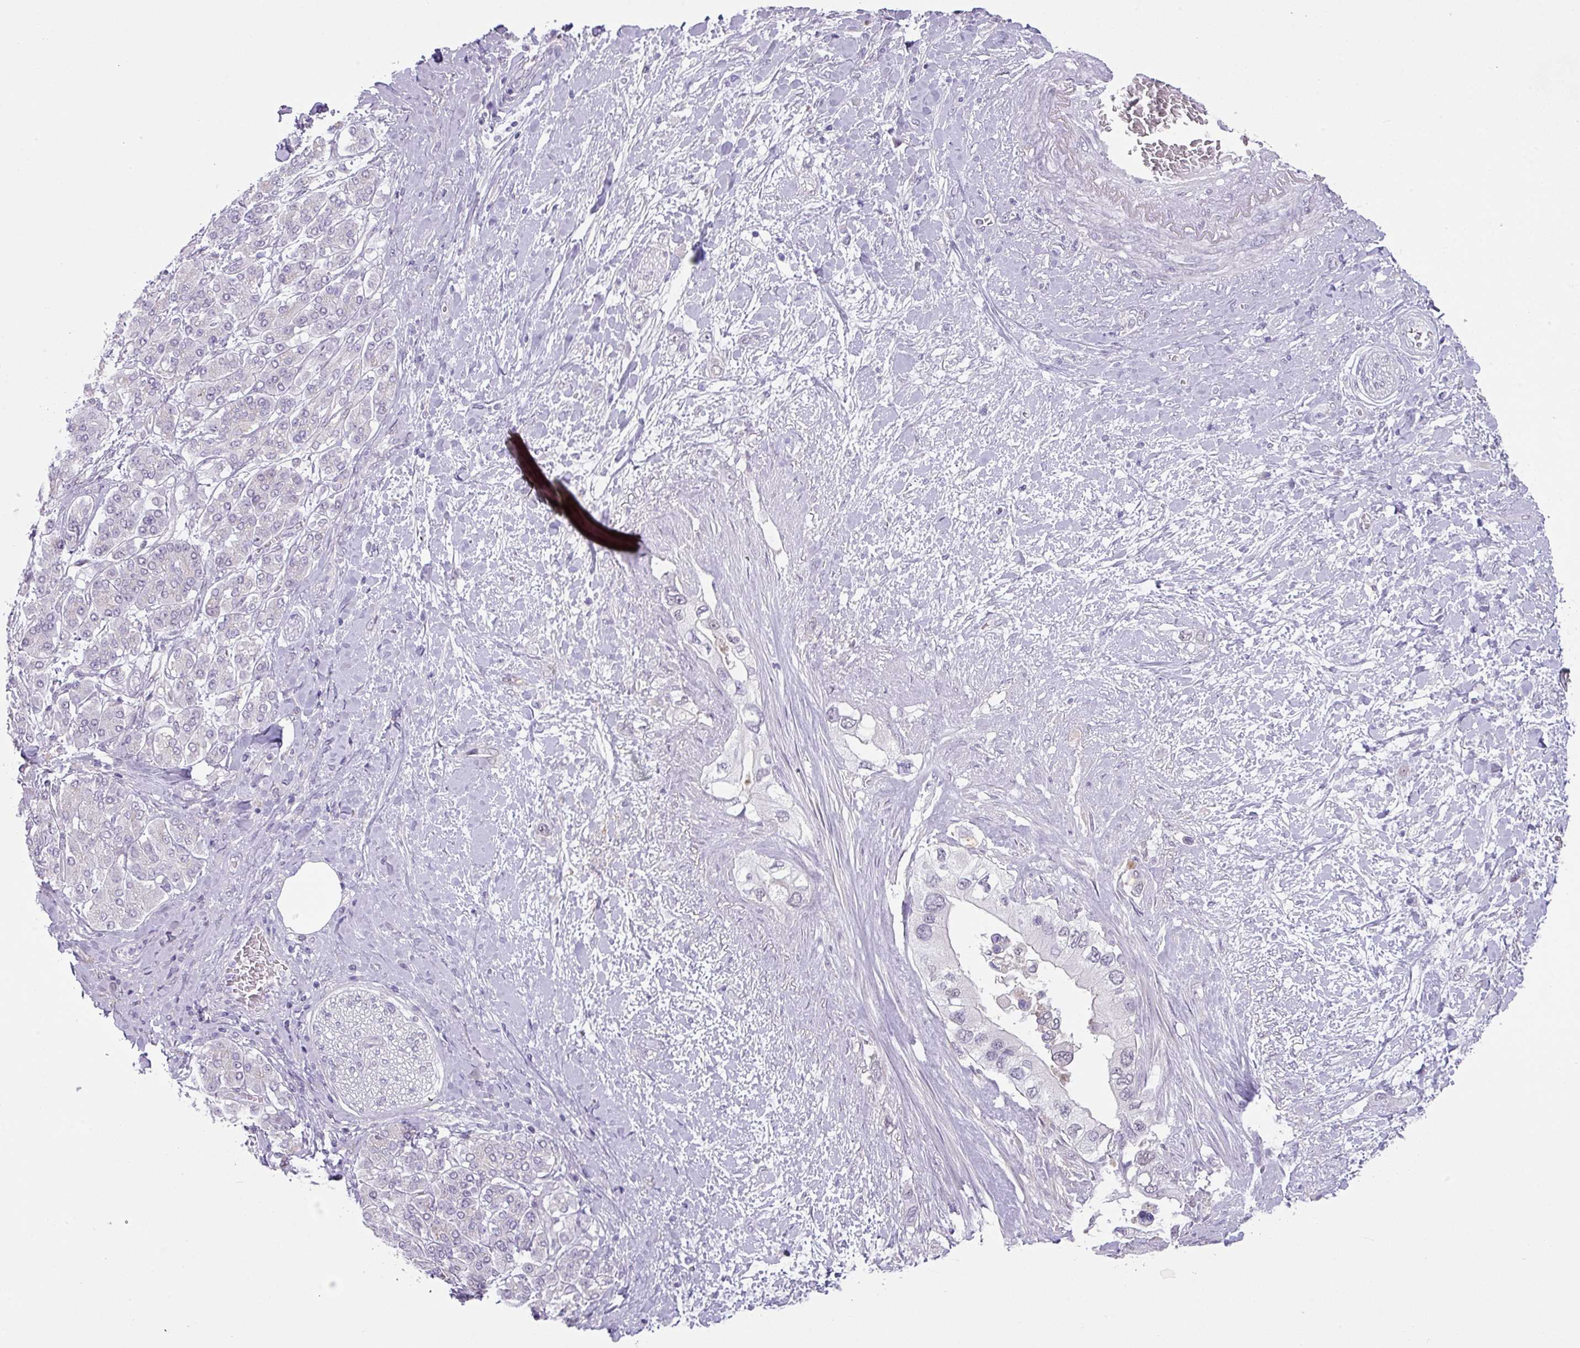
{"staining": {"intensity": "negative", "quantity": "none", "location": "none"}, "tissue": "pancreatic cancer", "cell_type": "Tumor cells", "image_type": "cancer", "snomed": [{"axis": "morphology", "description": "Inflammation, NOS"}, {"axis": "morphology", "description": "Adenocarcinoma, NOS"}, {"axis": "topography", "description": "Pancreas"}], "caption": "Immunohistochemistry photomicrograph of neoplastic tissue: pancreatic cancer (adenocarcinoma) stained with DAB reveals no significant protein positivity in tumor cells.", "gene": "ANKRD13B", "patient": {"sex": "female", "age": 56}}